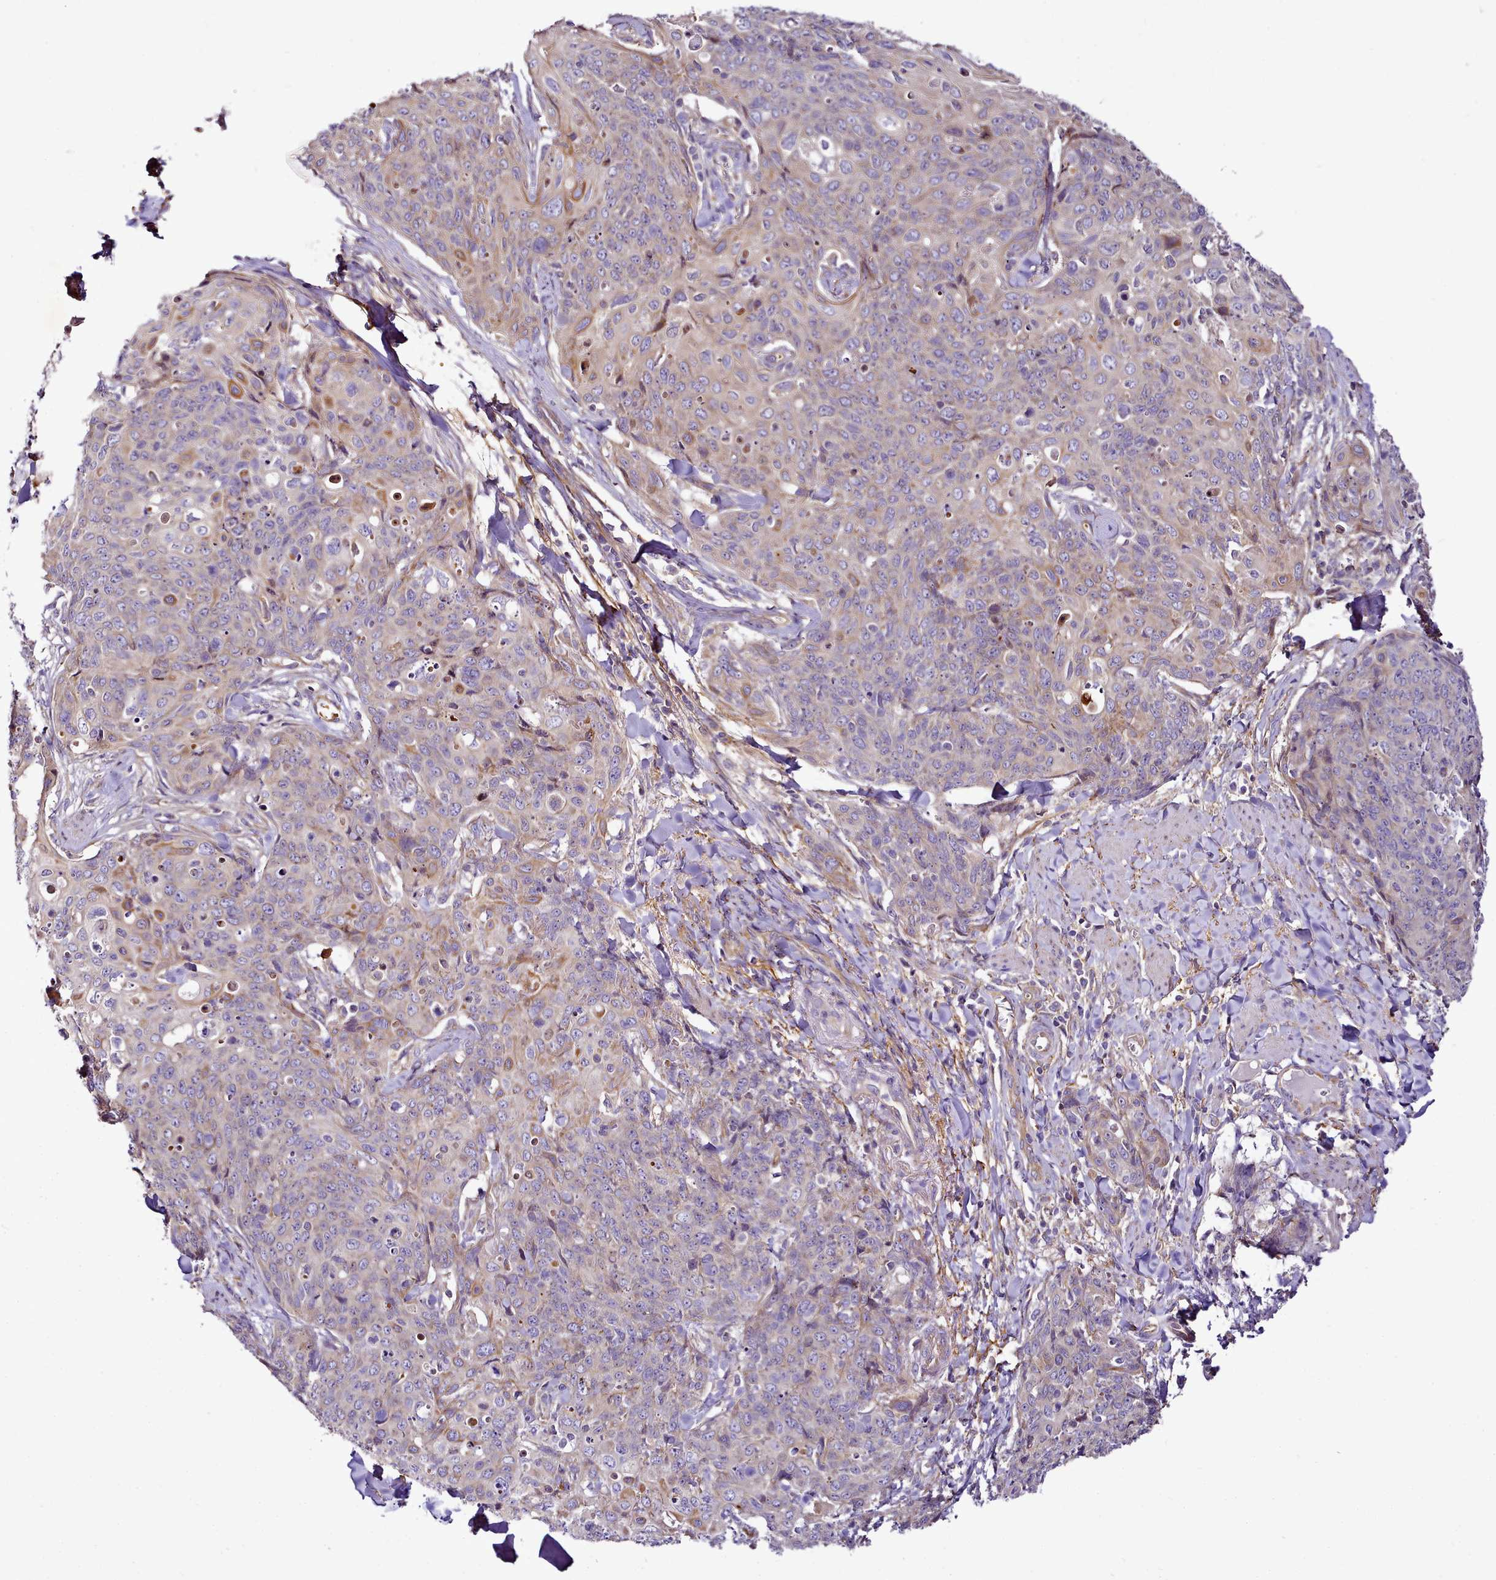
{"staining": {"intensity": "moderate", "quantity": "<25%", "location": "cytoplasmic/membranous"}, "tissue": "skin cancer", "cell_type": "Tumor cells", "image_type": "cancer", "snomed": [{"axis": "morphology", "description": "Squamous cell carcinoma, NOS"}, {"axis": "topography", "description": "Skin"}, {"axis": "topography", "description": "Vulva"}], "caption": "A brown stain highlights moderate cytoplasmic/membranous positivity of a protein in human skin squamous cell carcinoma tumor cells.", "gene": "NBPF1", "patient": {"sex": "female", "age": 85}}